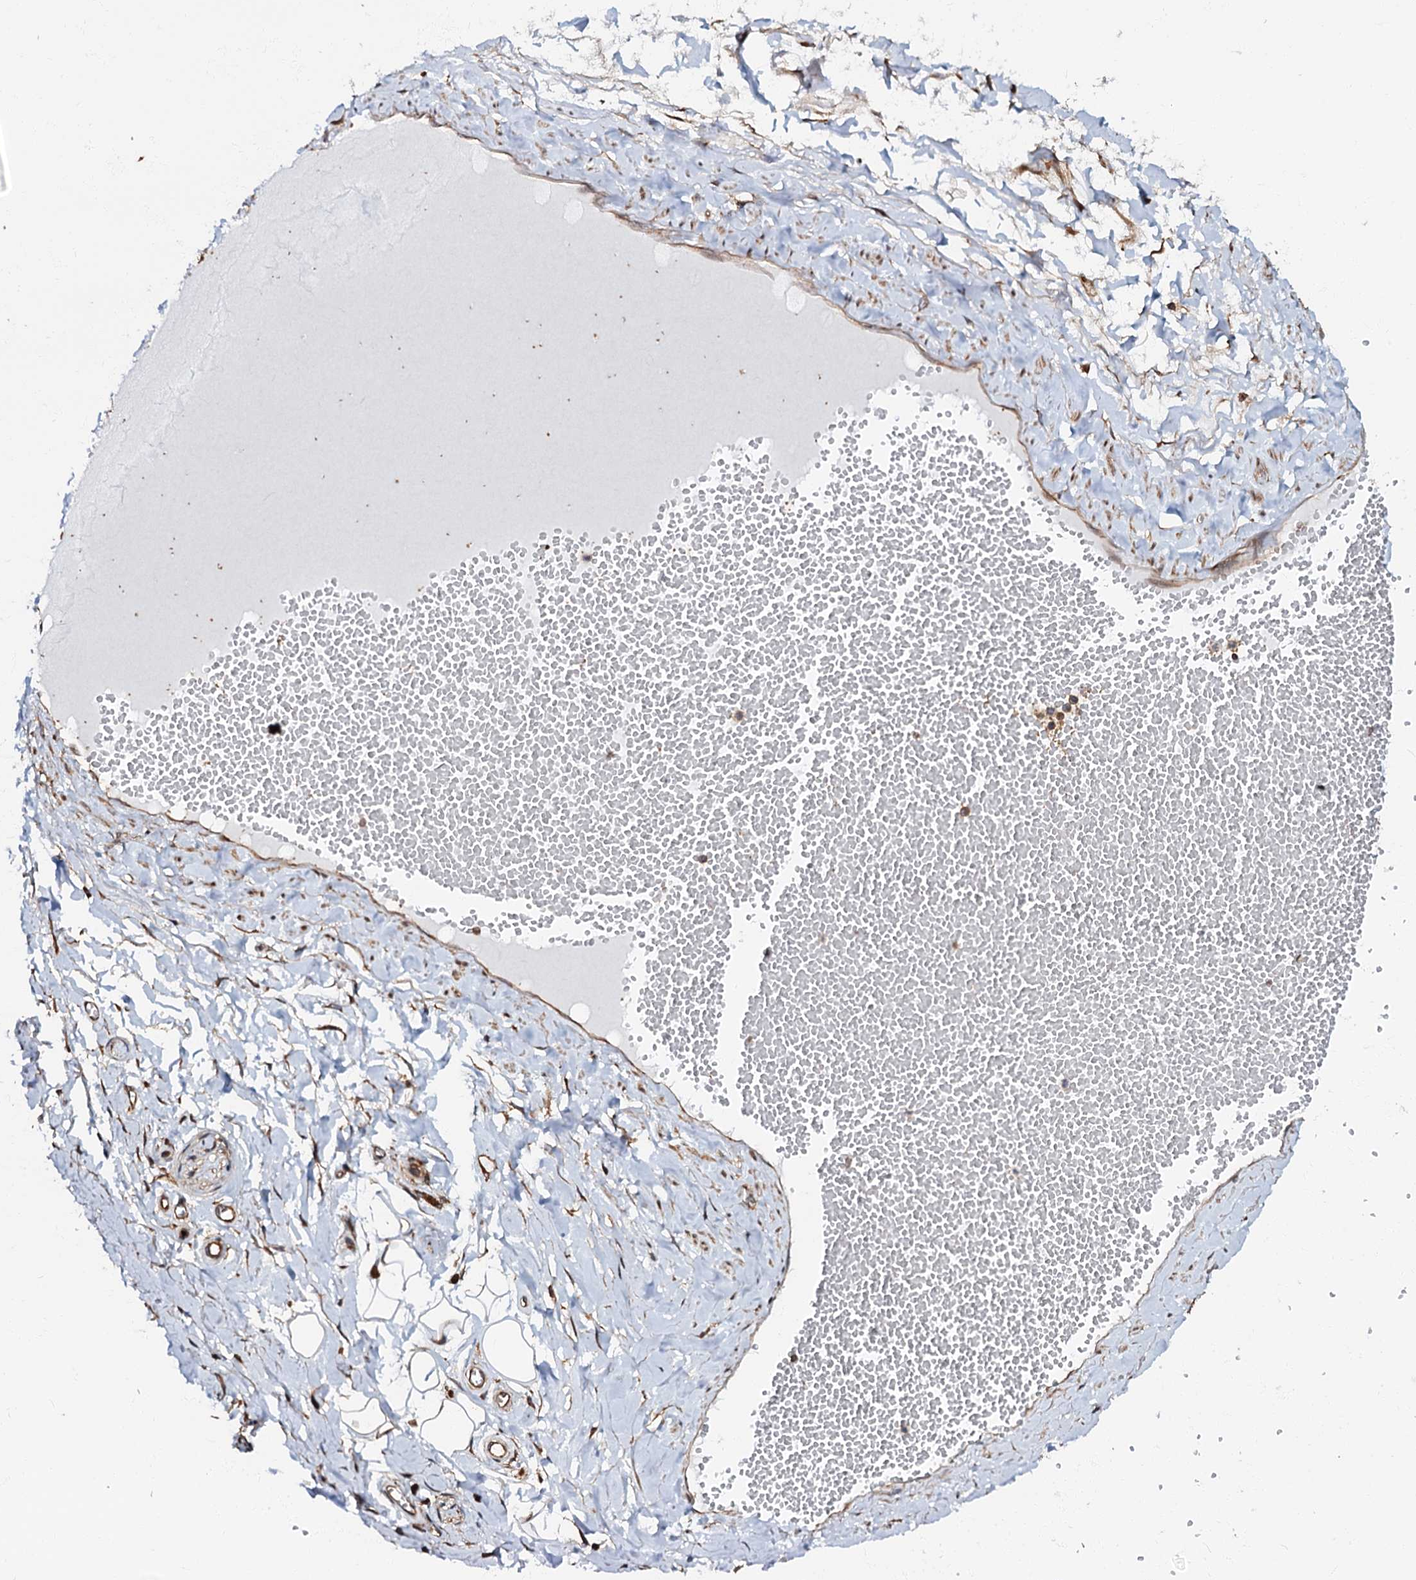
{"staining": {"intensity": "moderate", "quantity": "25%-75%", "location": "cytoplasmic/membranous"}, "tissue": "adipose tissue", "cell_type": "Adipocytes", "image_type": "normal", "snomed": [{"axis": "morphology", "description": "Normal tissue, NOS"}, {"axis": "morphology", "description": "Inflammation, NOS"}, {"axis": "topography", "description": "Salivary gland"}, {"axis": "topography", "description": "Peripheral nerve tissue"}], "caption": "Protein expression analysis of benign adipose tissue shows moderate cytoplasmic/membranous positivity in about 25%-75% of adipocytes. (DAB IHC with brightfield microscopy, high magnification).", "gene": "OSBP", "patient": {"sex": "female", "age": 75}}